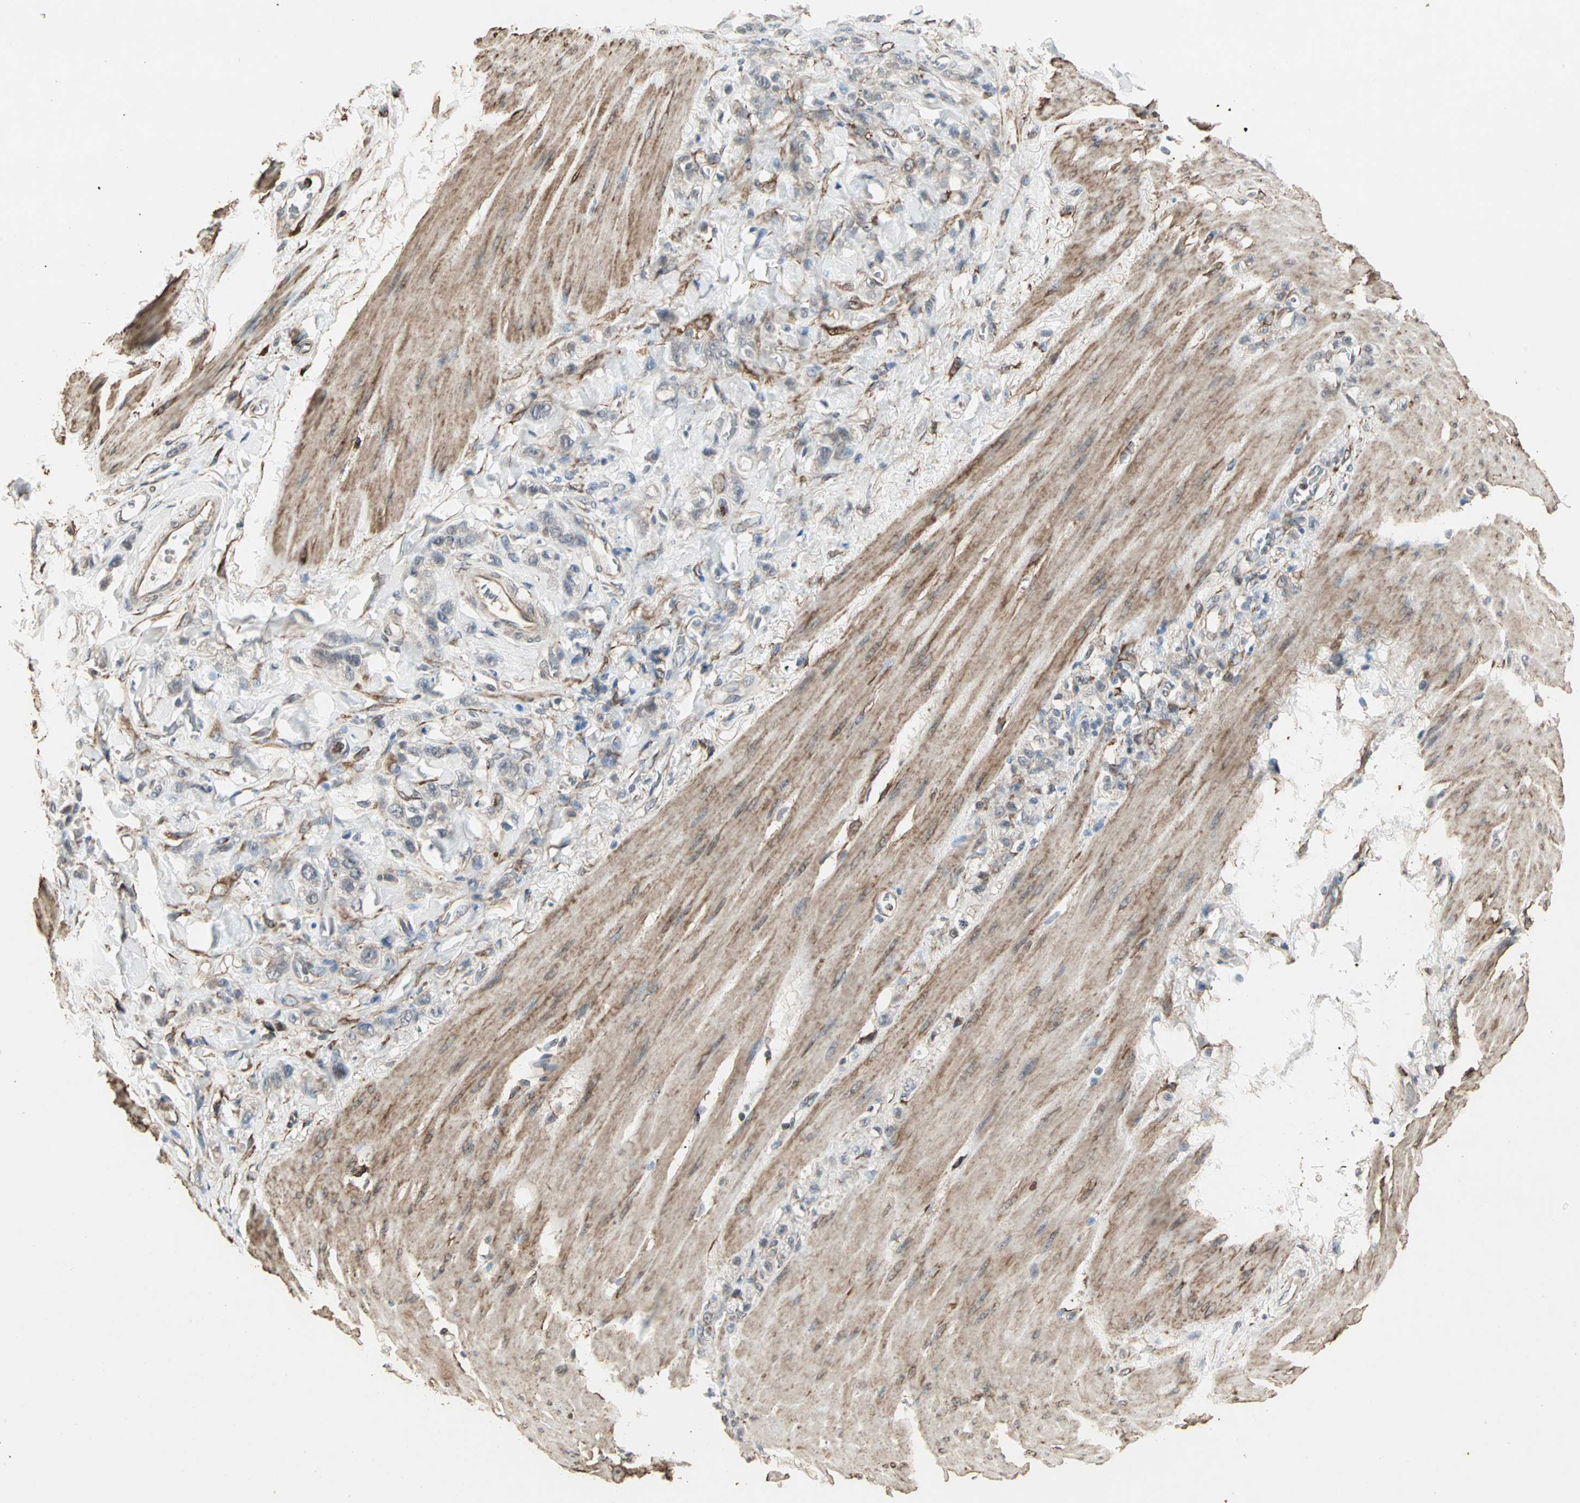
{"staining": {"intensity": "negative", "quantity": "none", "location": "none"}, "tissue": "stomach cancer", "cell_type": "Tumor cells", "image_type": "cancer", "snomed": [{"axis": "morphology", "description": "Adenocarcinoma, NOS"}, {"axis": "topography", "description": "Stomach"}], "caption": "The immunohistochemistry (IHC) photomicrograph has no significant positivity in tumor cells of adenocarcinoma (stomach) tissue.", "gene": "TRPV4", "patient": {"sex": "male", "age": 82}}